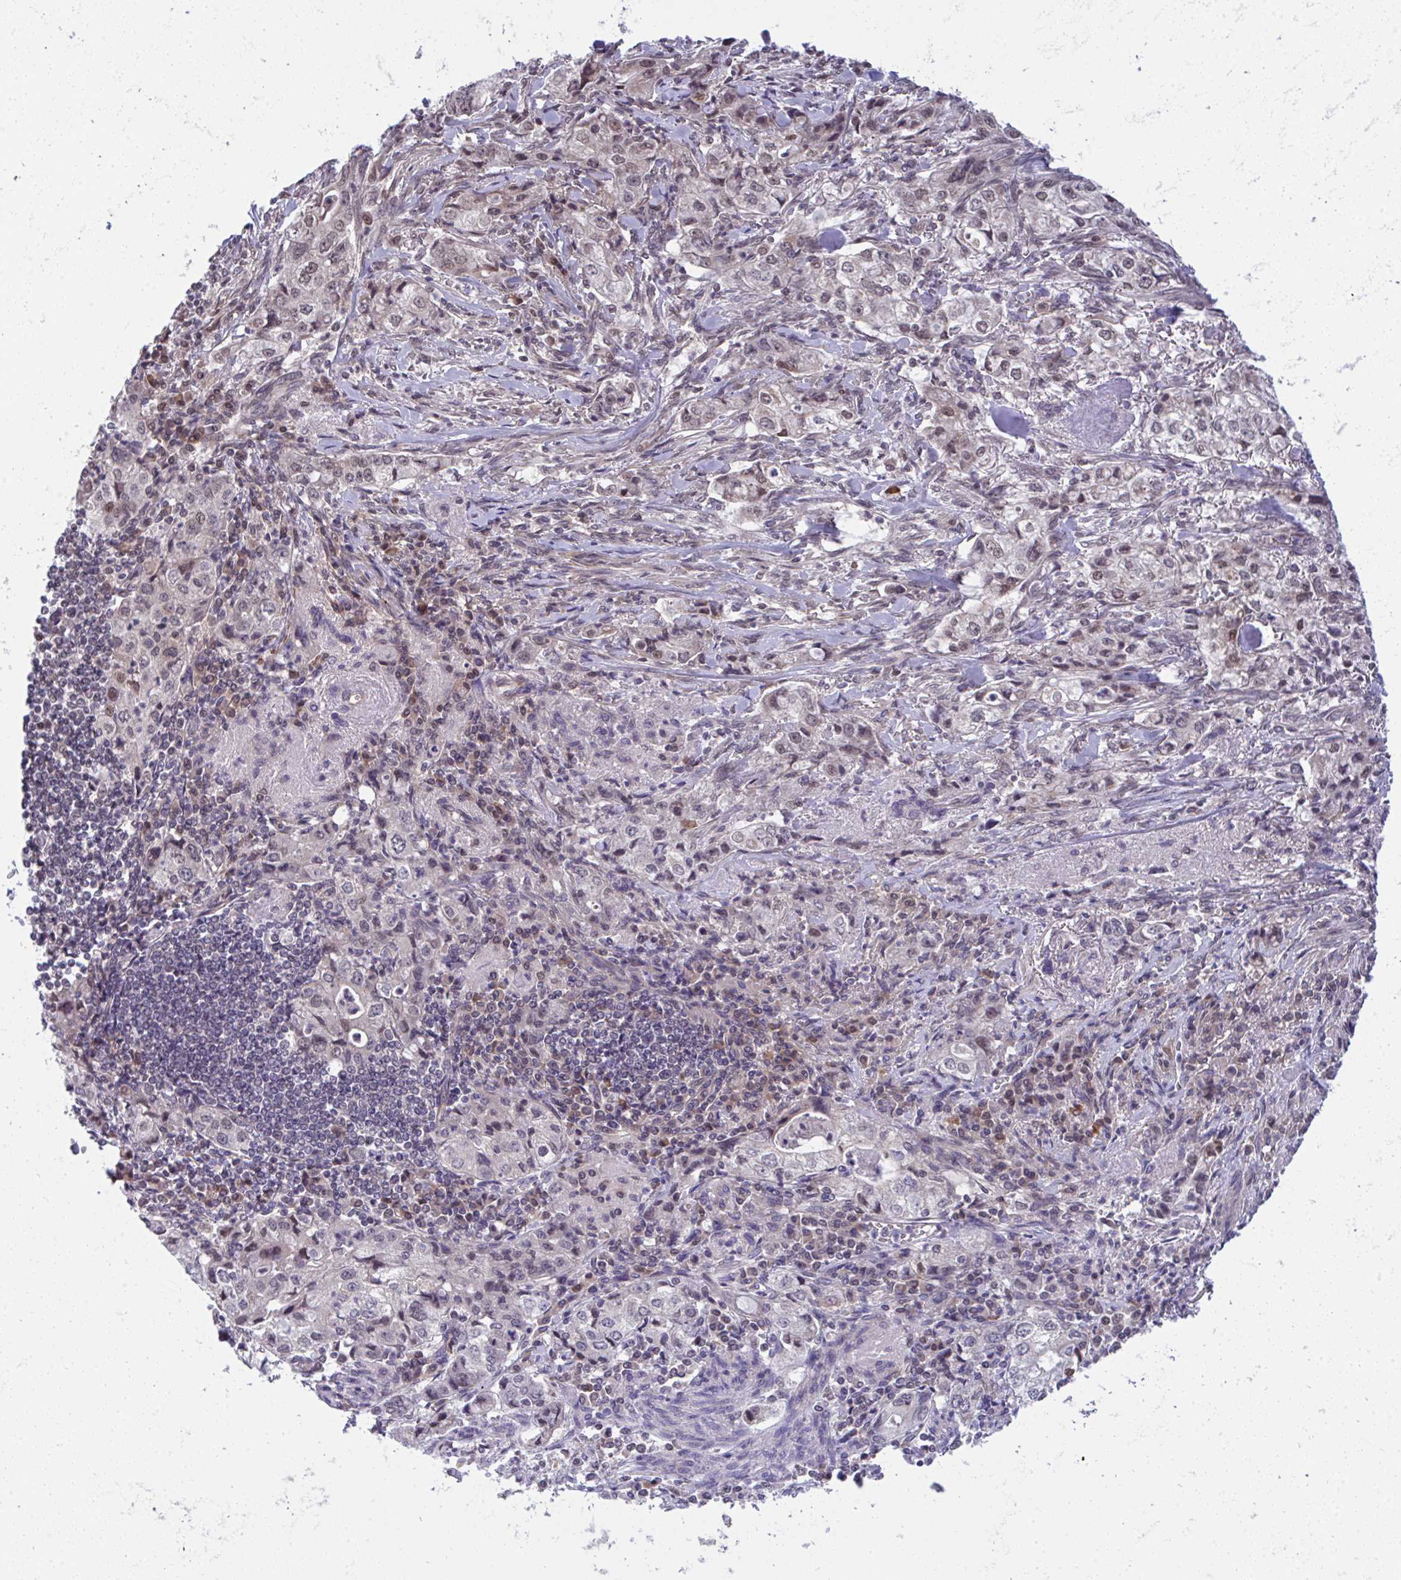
{"staining": {"intensity": "weak", "quantity": ">75%", "location": "nuclear"}, "tissue": "stomach cancer", "cell_type": "Tumor cells", "image_type": "cancer", "snomed": [{"axis": "morphology", "description": "Adenocarcinoma, NOS"}, {"axis": "topography", "description": "Stomach, upper"}], "caption": "Protein expression analysis of human adenocarcinoma (stomach) reveals weak nuclear expression in approximately >75% of tumor cells.", "gene": "C9orf64", "patient": {"sex": "male", "age": 75}}